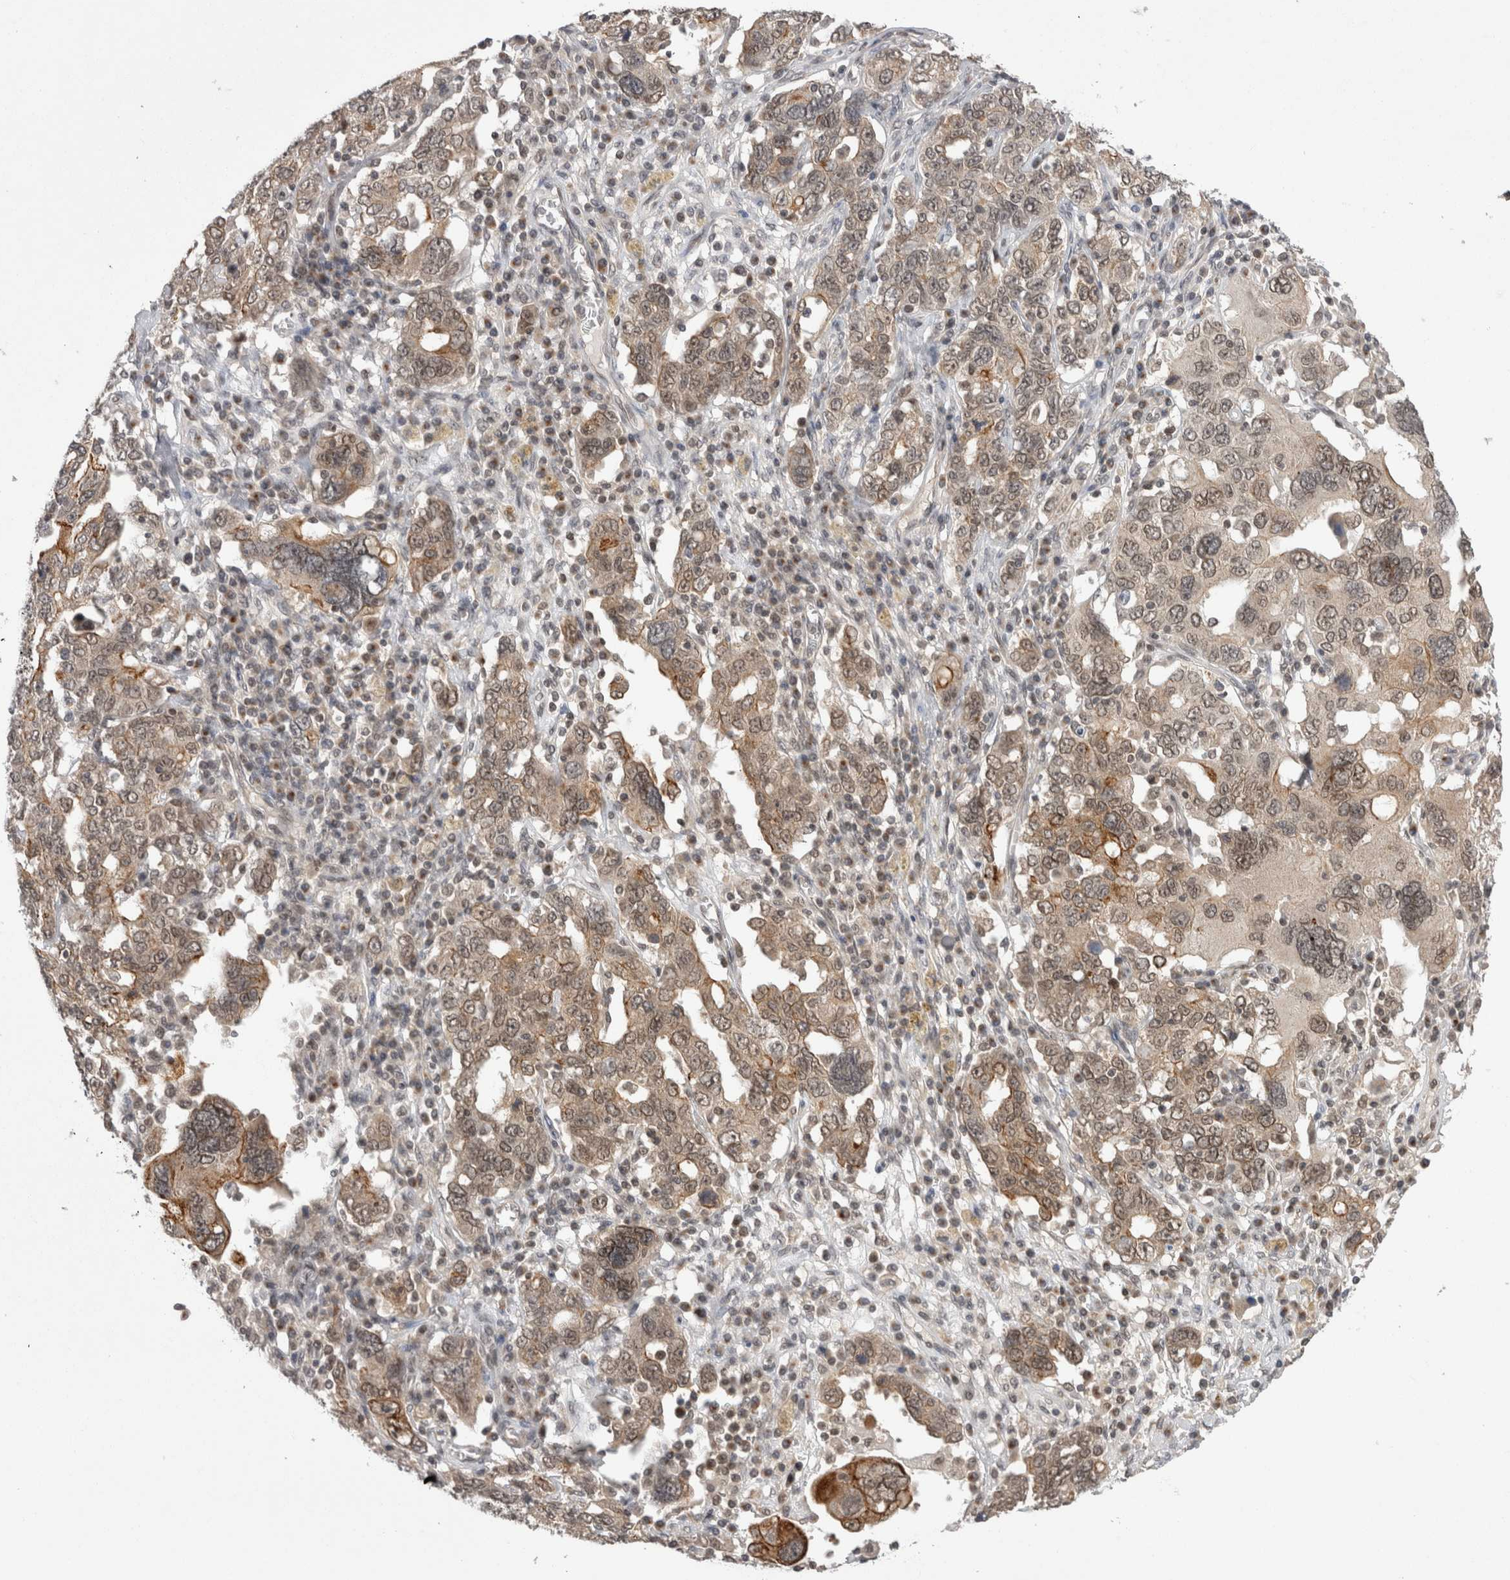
{"staining": {"intensity": "weak", "quantity": ">75%", "location": "cytoplasmic/membranous,nuclear"}, "tissue": "ovarian cancer", "cell_type": "Tumor cells", "image_type": "cancer", "snomed": [{"axis": "morphology", "description": "Carcinoma, endometroid"}, {"axis": "topography", "description": "Ovary"}], "caption": "Protein staining exhibits weak cytoplasmic/membranous and nuclear staining in about >75% of tumor cells in ovarian cancer.", "gene": "ZNF341", "patient": {"sex": "female", "age": 62}}